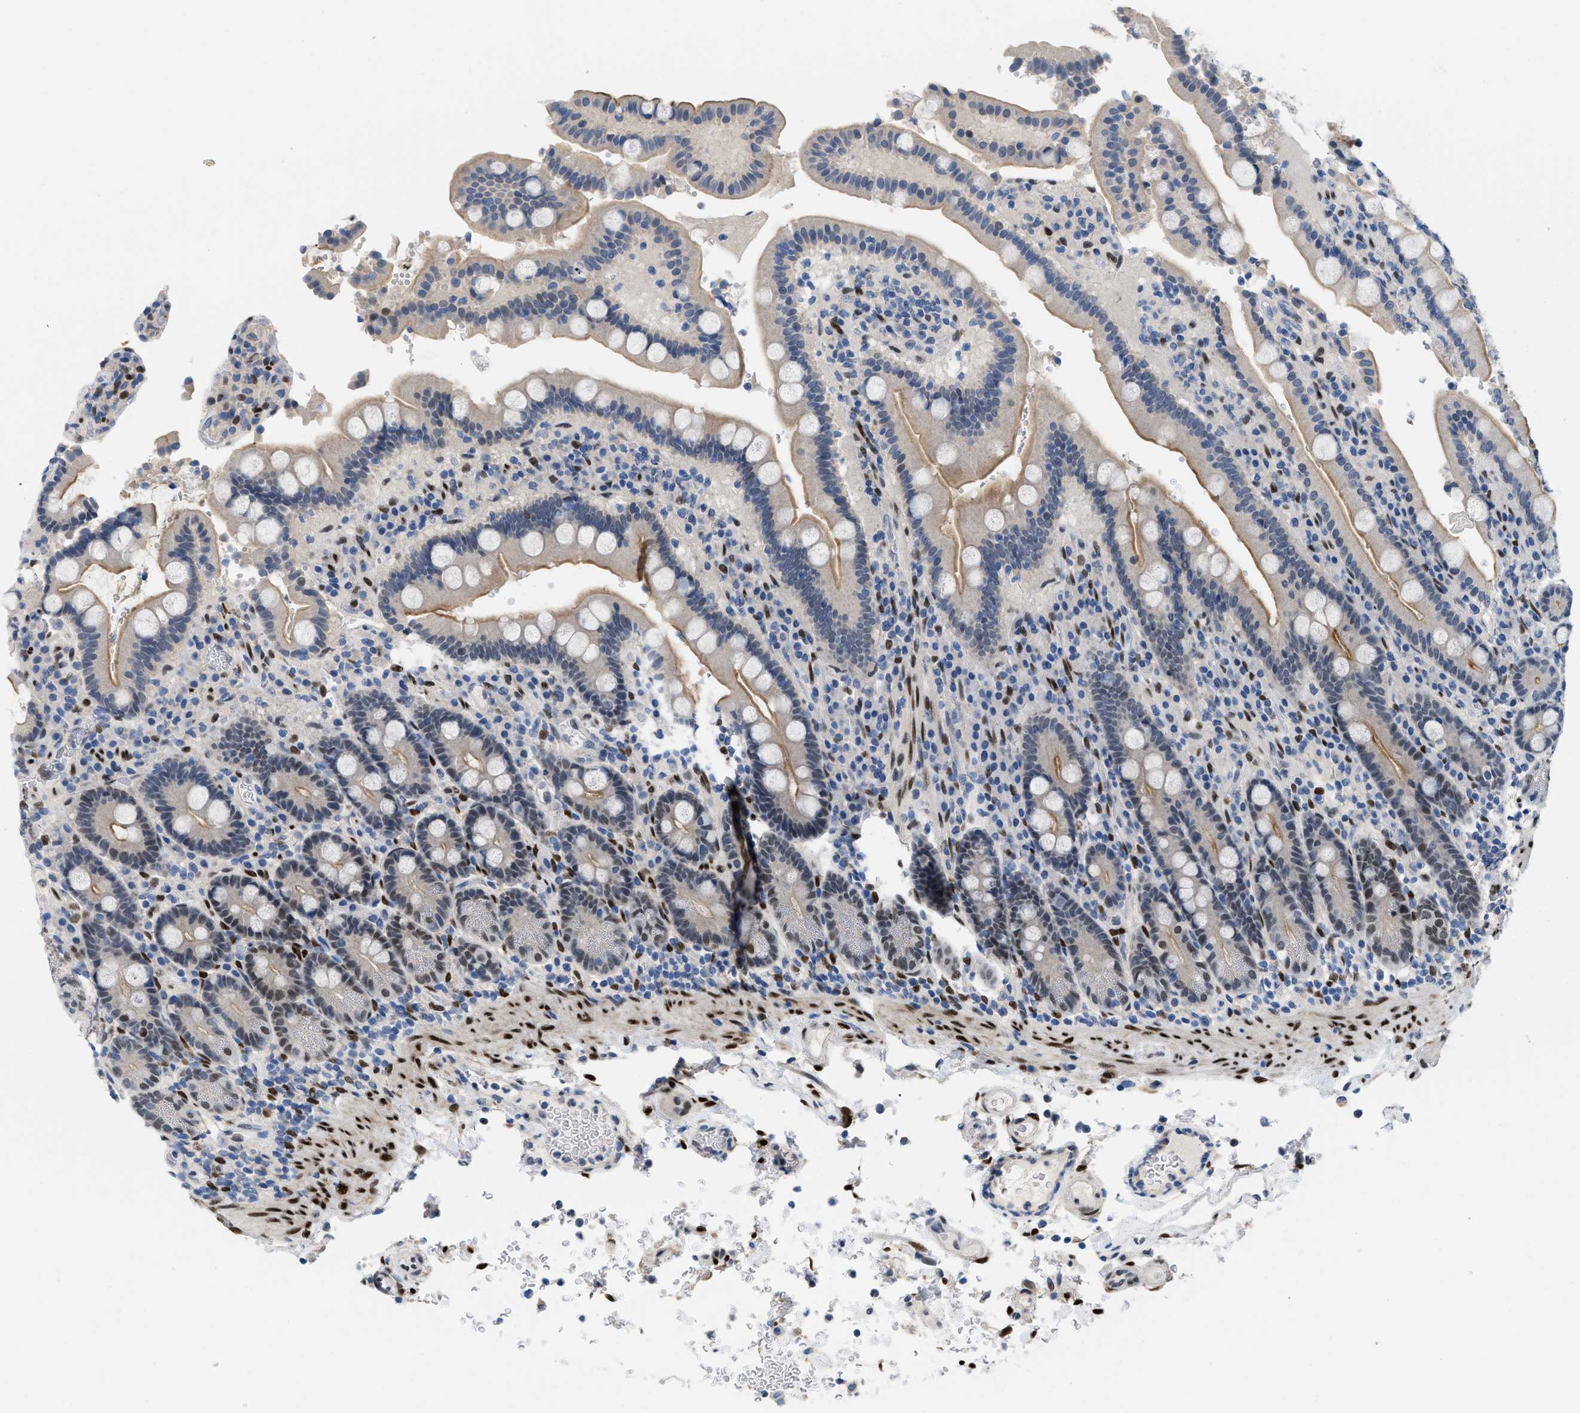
{"staining": {"intensity": "moderate", "quantity": "25%-75%", "location": "cytoplasmic/membranous"}, "tissue": "duodenum", "cell_type": "Glandular cells", "image_type": "normal", "snomed": [{"axis": "morphology", "description": "Normal tissue, NOS"}, {"axis": "topography", "description": "Small intestine, NOS"}], "caption": "Protein expression by immunohistochemistry demonstrates moderate cytoplasmic/membranous staining in approximately 25%-75% of glandular cells in benign duodenum.", "gene": "NFIX", "patient": {"sex": "female", "age": 71}}